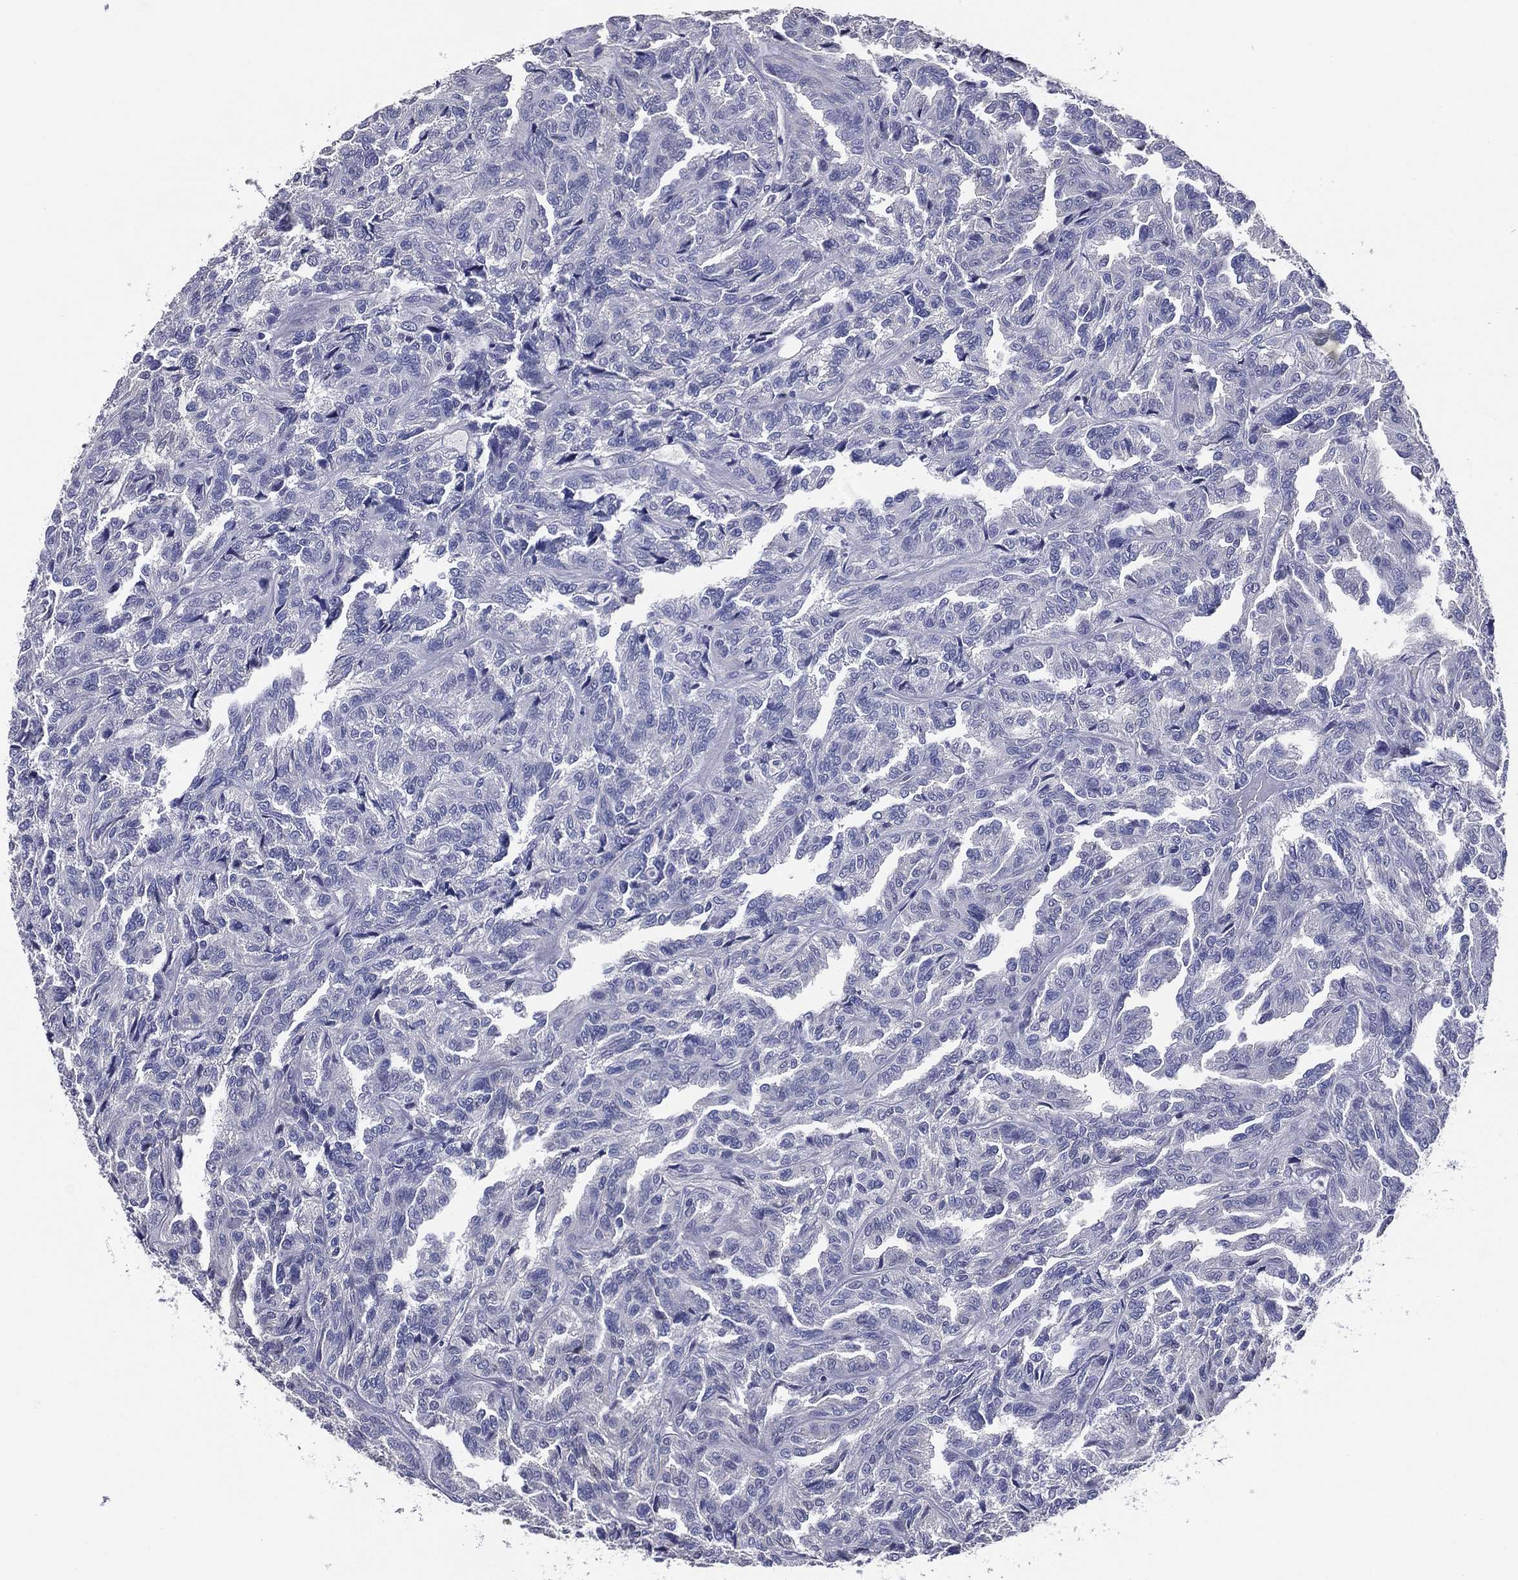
{"staining": {"intensity": "negative", "quantity": "none", "location": "none"}, "tissue": "renal cancer", "cell_type": "Tumor cells", "image_type": "cancer", "snomed": [{"axis": "morphology", "description": "Adenocarcinoma, NOS"}, {"axis": "topography", "description": "Kidney"}], "caption": "Tumor cells show no significant expression in renal cancer. The staining is performed using DAB brown chromogen with nuclei counter-stained in using hematoxylin.", "gene": "TFAP2A", "patient": {"sex": "male", "age": 79}}